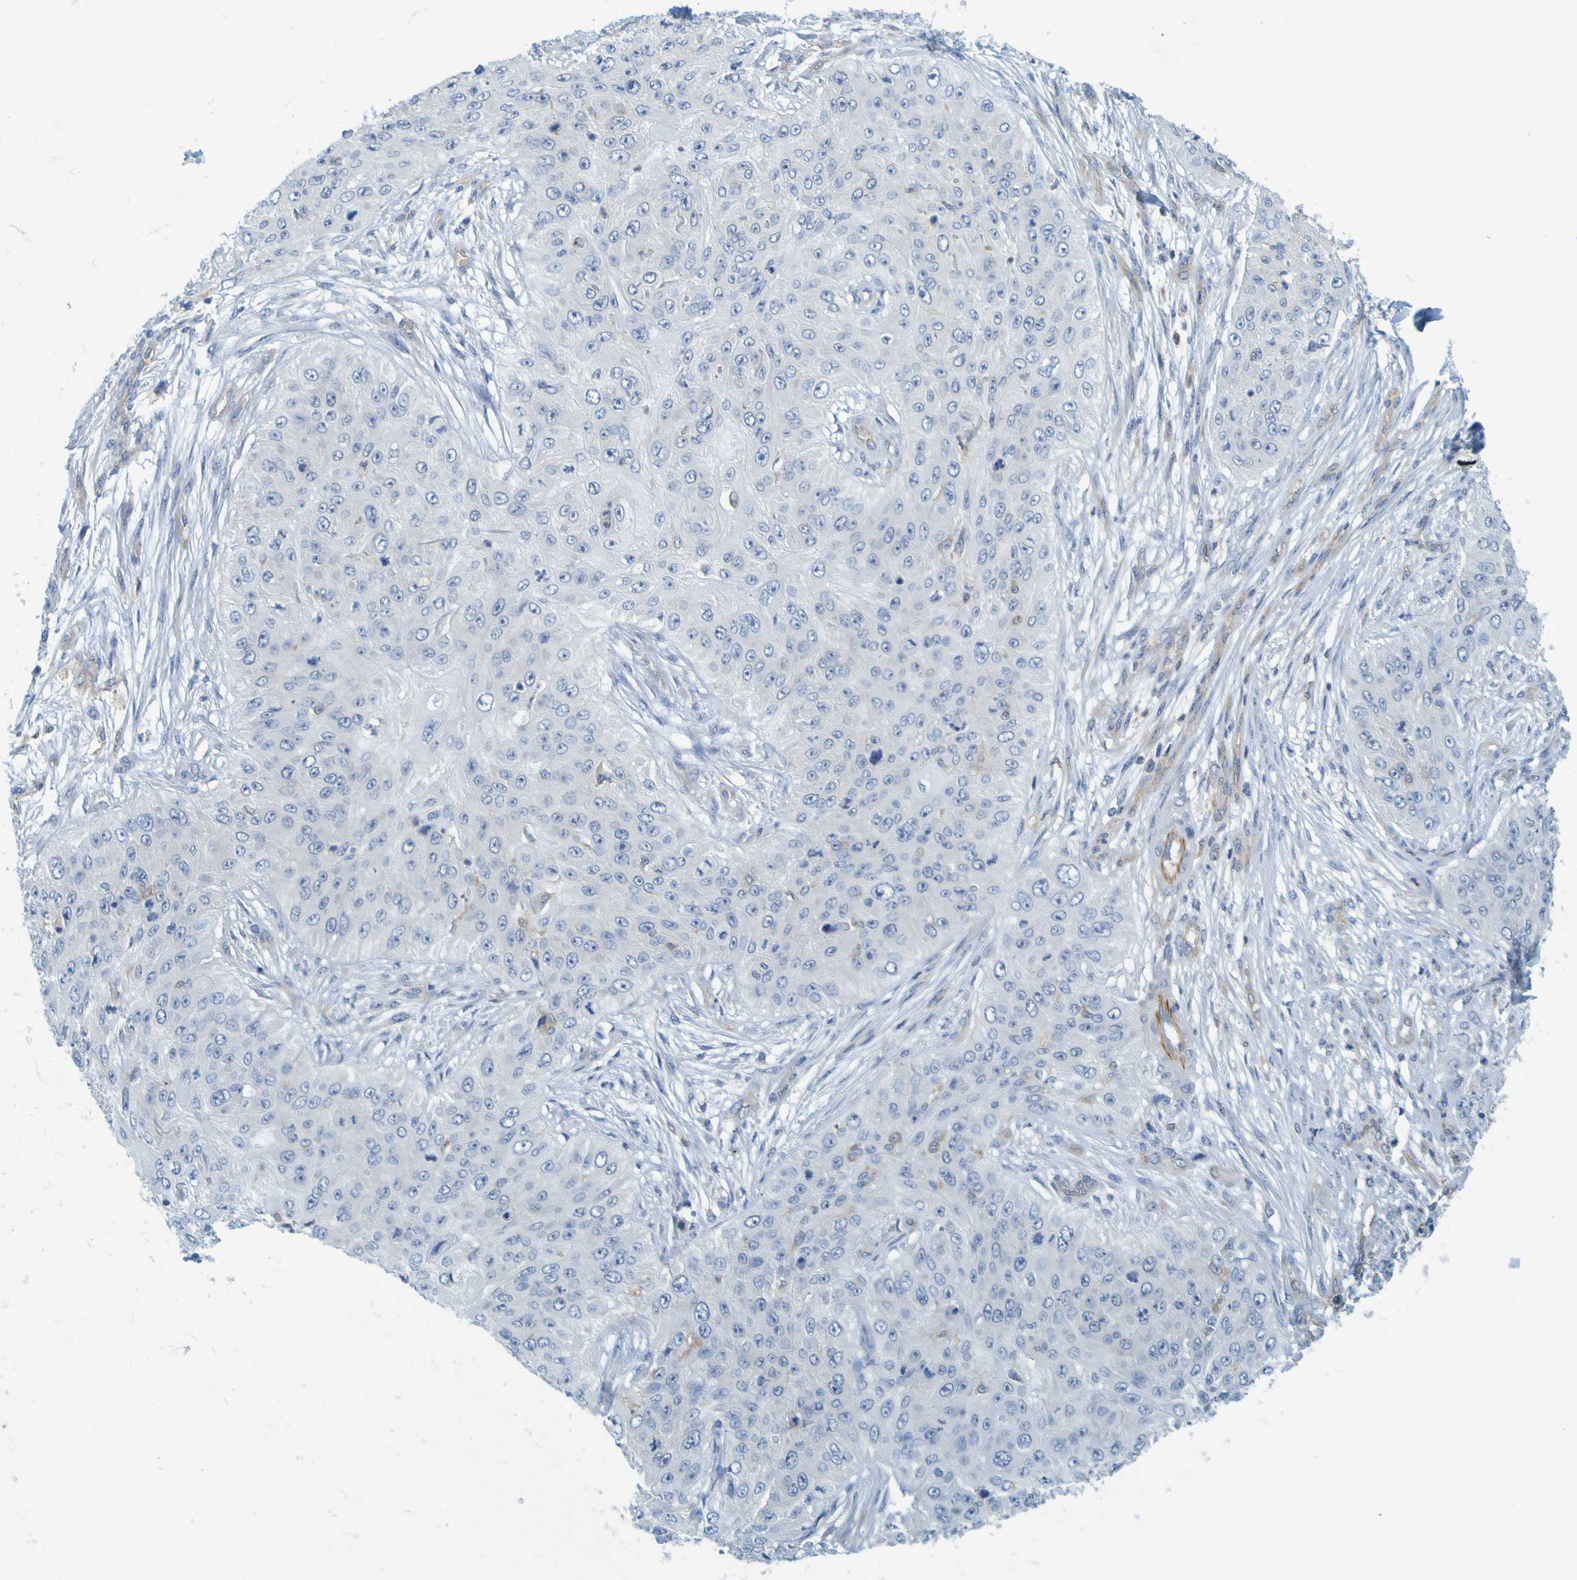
{"staining": {"intensity": "negative", "quantity": "none", "location": "none"}, "tissue": "skin cancer", "cell_type": "Tumor cells", "image_type": "cancer", "snomed": [{"axis": "morphology", "description": "Squamous cell carcinoma, NOS"}, {"axis": "topography", "description": "Skin"}], "caption": "Immunohistochemistry photomicrograph of neoplastic tissue: skin cancer (squamous cell carcinoma) stained with DAB exhibits no significant protein expression in tumor cells.", "gene": "APPL1", "patient": {"sex": "female", "age": 80}}